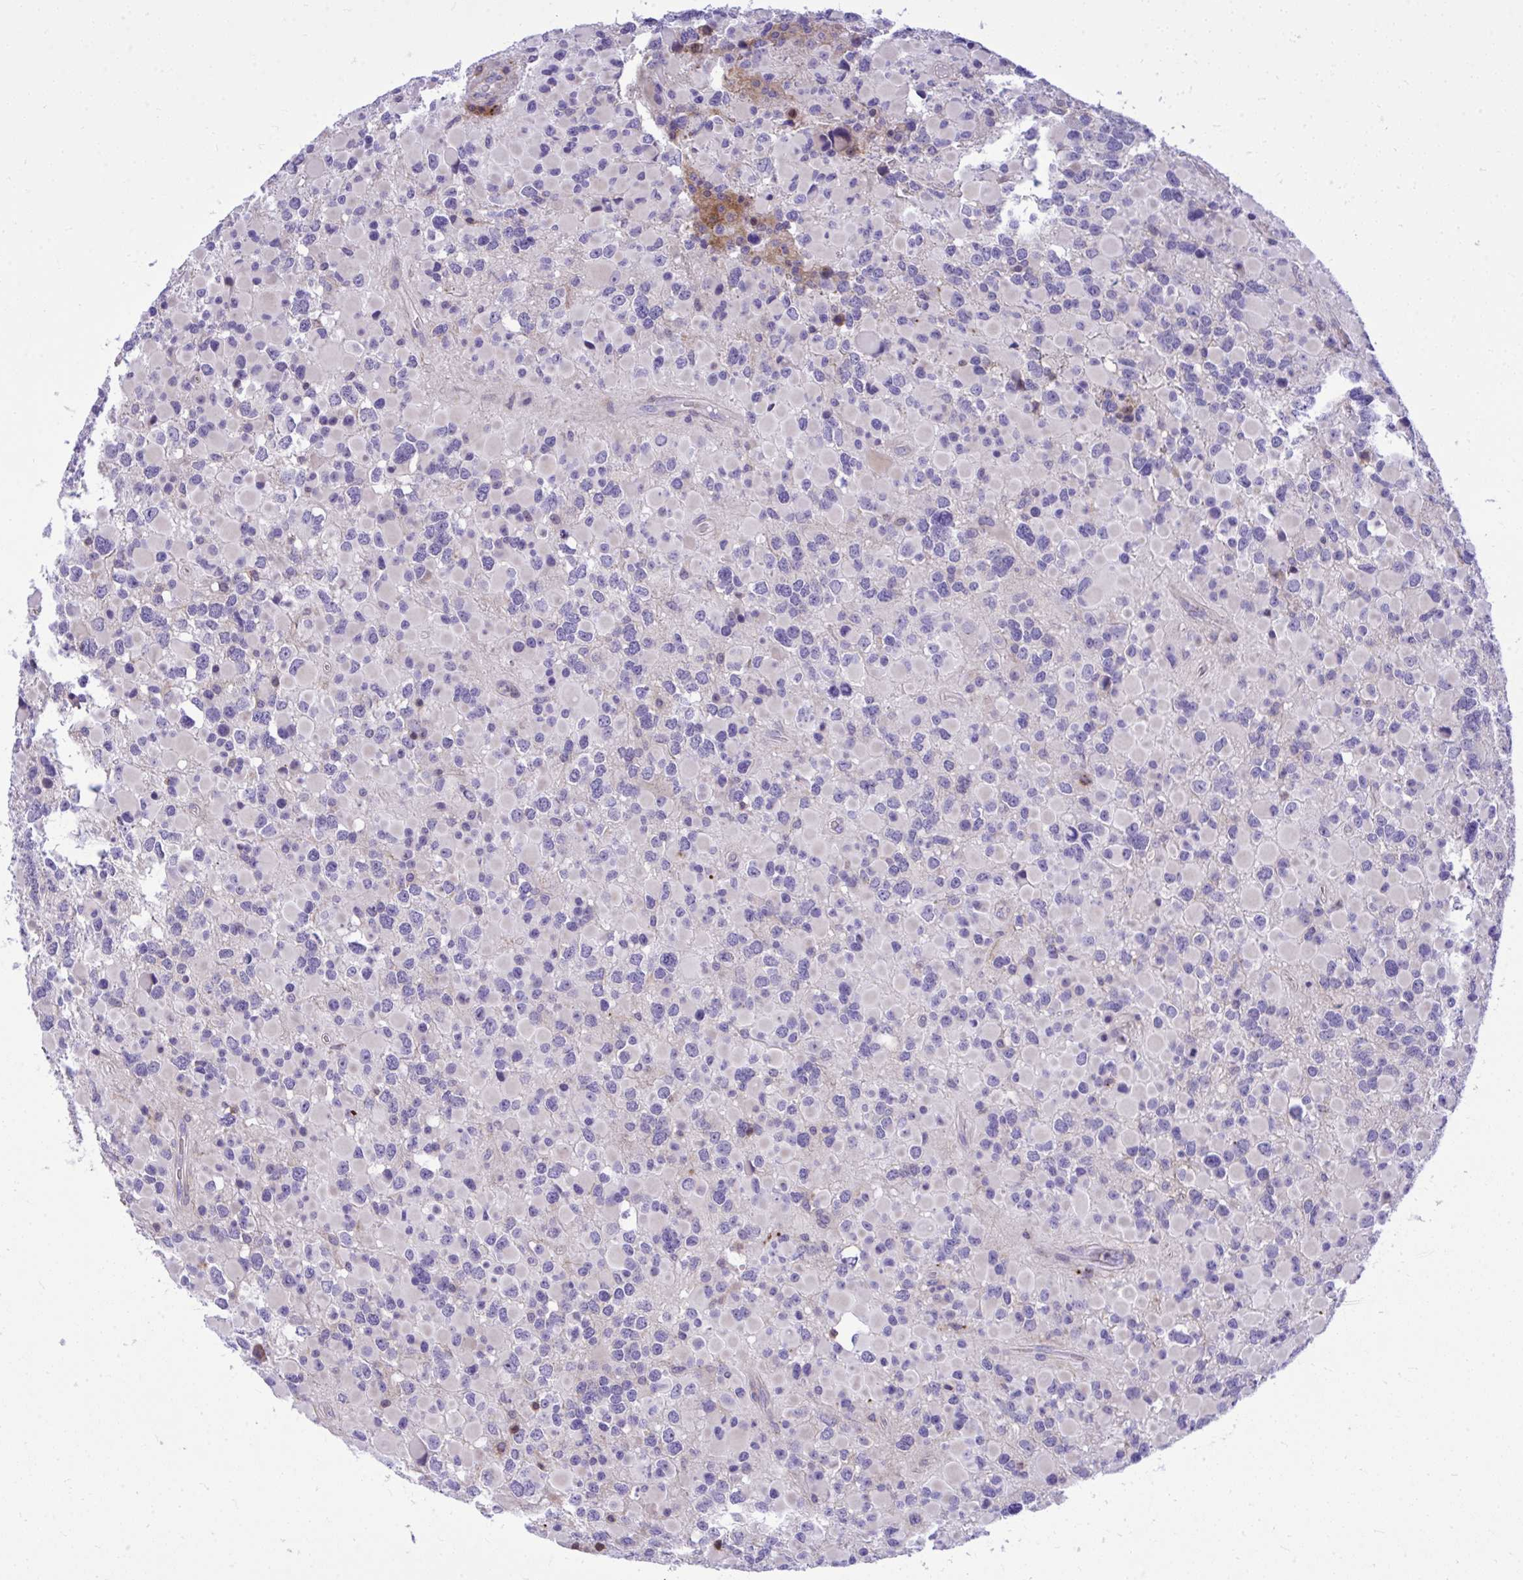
{"staining": {"intensity": "negative", "quantity": "none", "location": "none"}, "tissue": "glioma", "cell_type": "Tumor cells", "image_type": "cancer", "snomed": [{"axis": "morphology", "description": "Glioma, malignant, High grade"}, {"axis": "topography", "description": "Brain"}], "caption": "DAB (3,3'-diaminobenzidine) immunohistochemical staining of human glioma shows no significant expression in tumor cells.", "gene": "GRK4", "patient": {"sex": "female", "age": 40}}